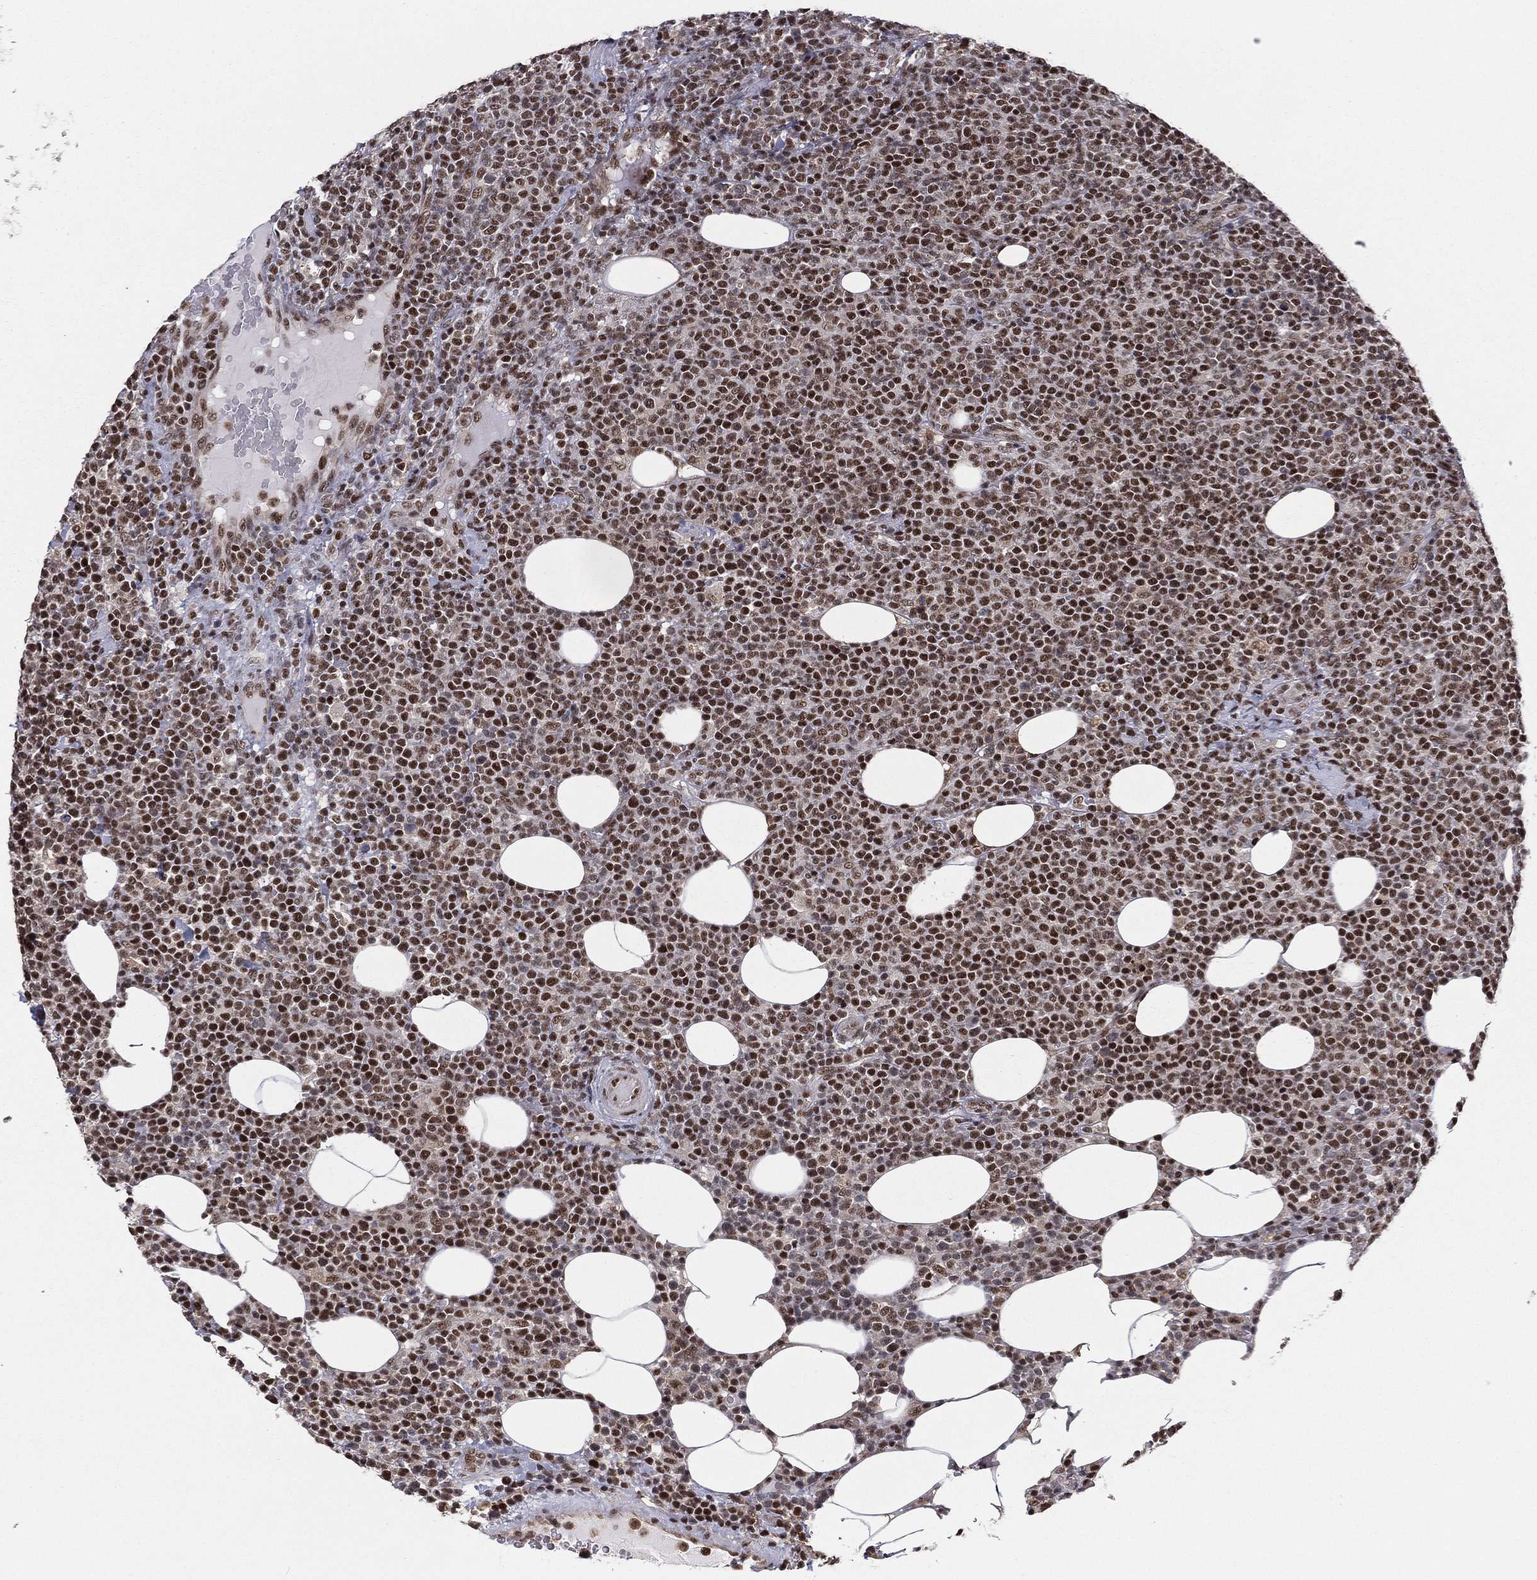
{"staining": {"intensity": "strong", "quantity": "25%-75%", "location": "nuclear"}, "tissue": "lymphoma", "cell_type": "Tumor cells", "image_type": "cancer", "snomed": [{"axis": "morphology", "description": "Malignant lymphoma, non-Hodgkin's type, High grade"}, {"axis": "topography", "description": "Lymph node"}], "caption": "This micrograph shows immunohistochemistry staining of human lymphoma, with high strong nuclear staining in about 25%-75% of tumor cells.", "gene": "GPALPP1", "patient": {"sex": "male", "age": 61}}